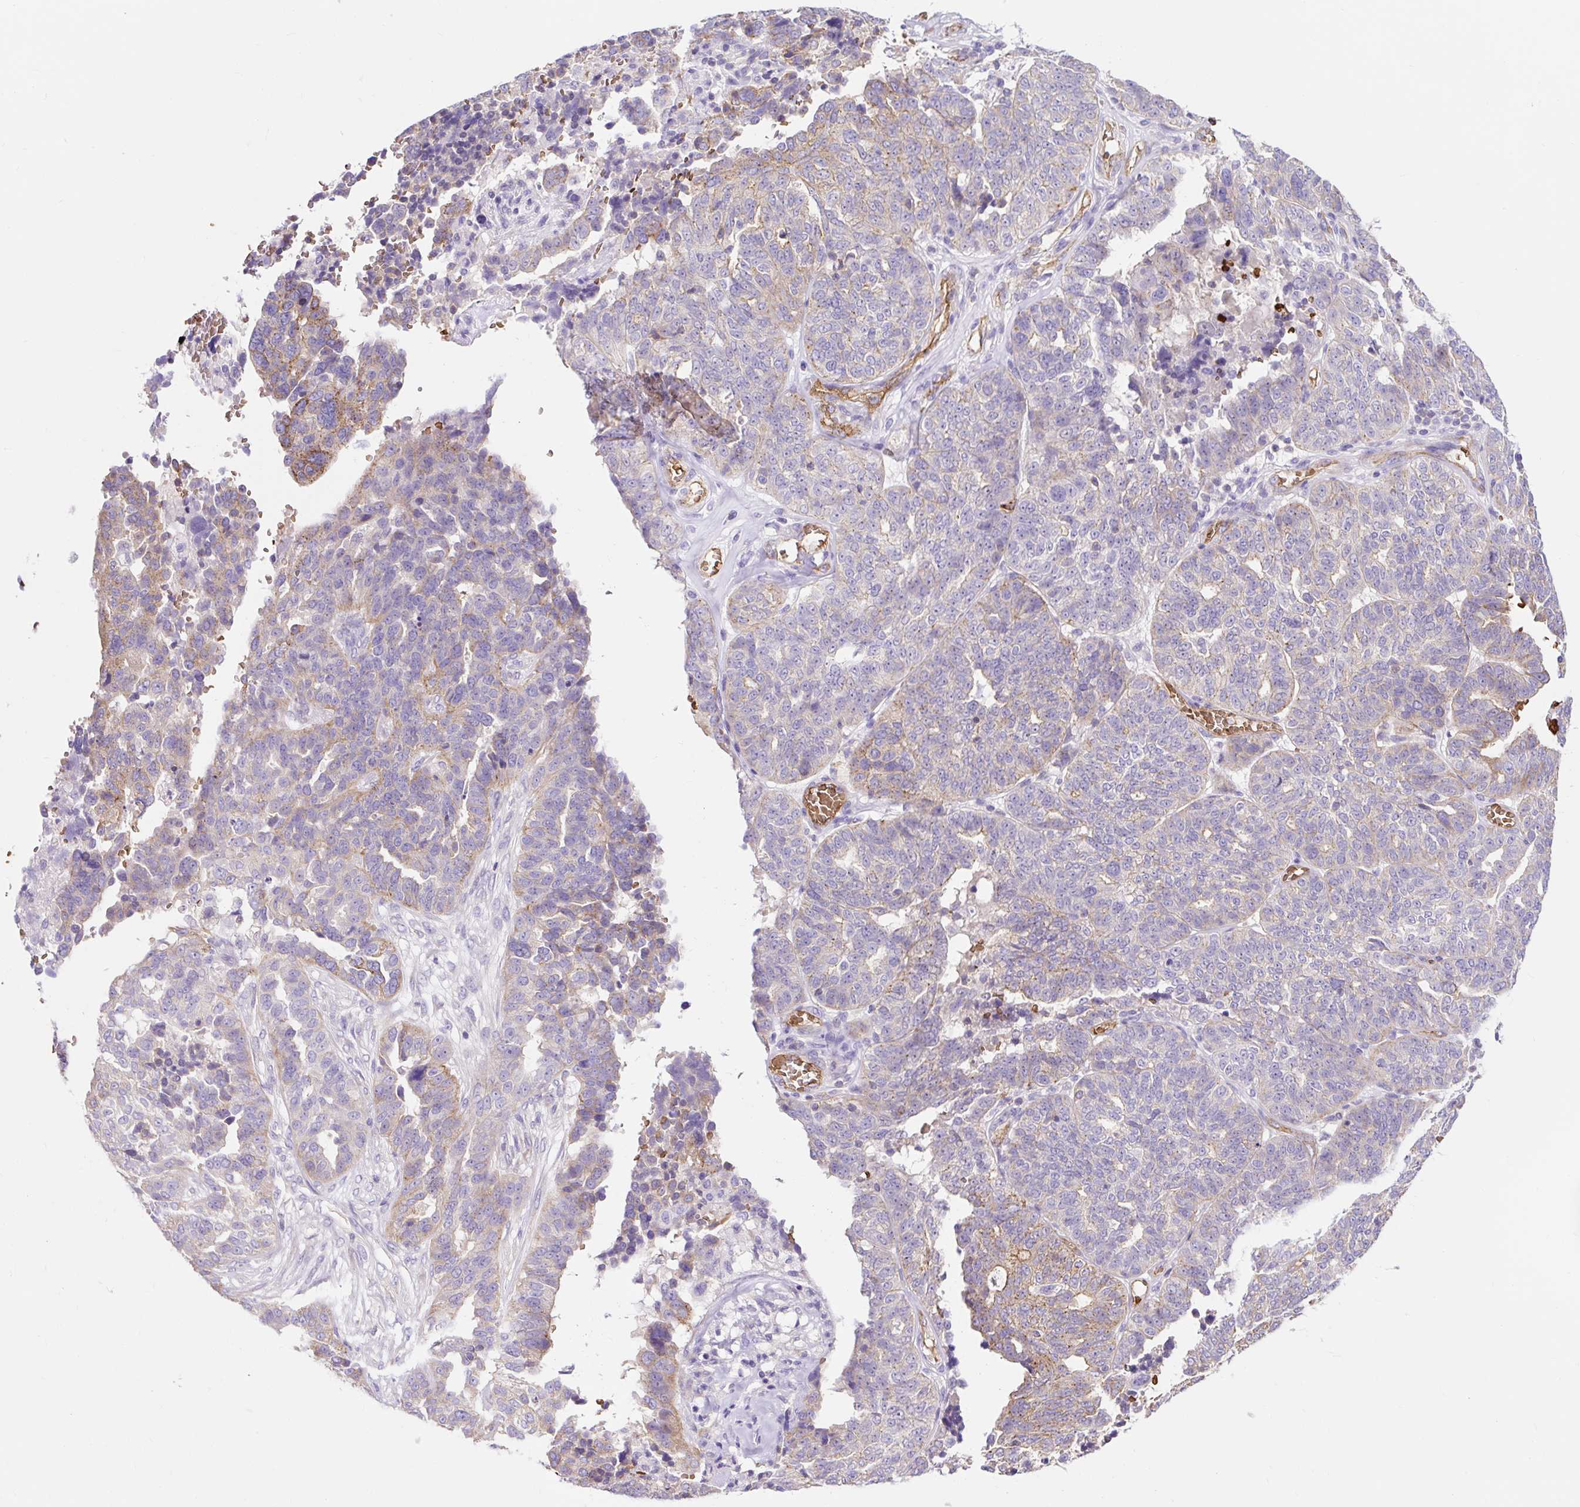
{"staining": {"intensity": "moderate", "quantity": "<25%", "location": "cytoplasmic/membranous"}, "tissue": "ovarian cancer", "cell_type": "Tumor cells", "image_type": "cancer", "snomed": [{"axis": "morphology", "description": "Cystadenocarcinoma, serous, NOS"}, {"axis": "topography", "description": "Ovary"}], "caption": "Immunohistochemical staining of human ovarian serous cystadenocarcinoma shows low levels of moderate cytoplasmic/membranous positivity in approximately <25% of tumor cells.", "gene": "HIP1R", "patient": {"sex": "female", "age": 59}}